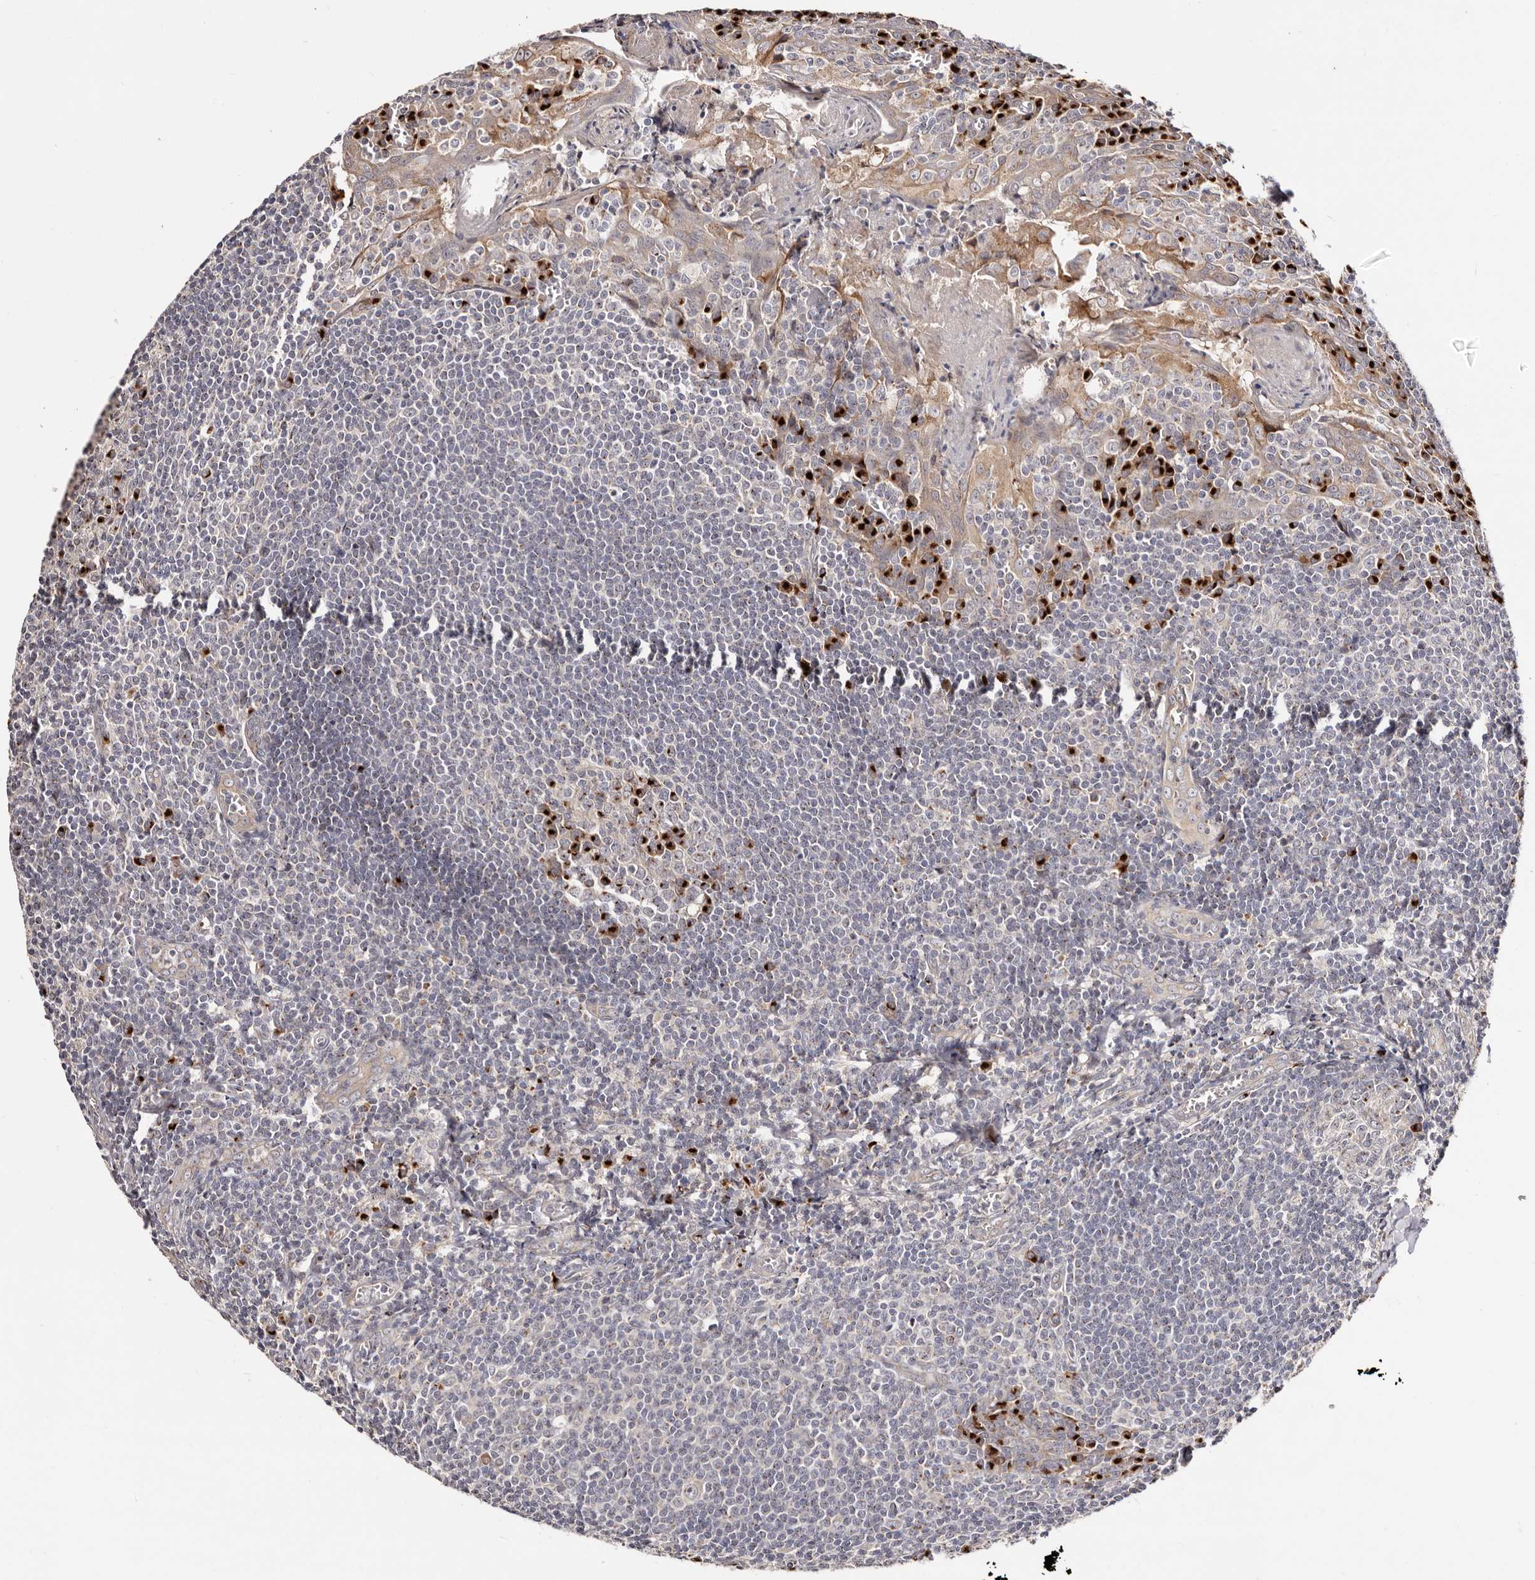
{"staining": {"intensity": "strong", "quantity": "<25%", "location": "cytoplasmic/membranous"}, "tissue": "tonsil", "cell_type": "Germinal center cells", "image_type": "normal", "snomed": [{"axis": "morphology", "description": "Normal tissue, NOS"}, {"axis": "topography", "description": "Tonsil"}], "caption": "The photomicrograph demonstrates a brown stain indicating the presence of a protein in the cytoplasmic/membranous of germinal center cells in tonsil.", "gene": "DACT2", "patient": {"sex": "male", "age": 27}}